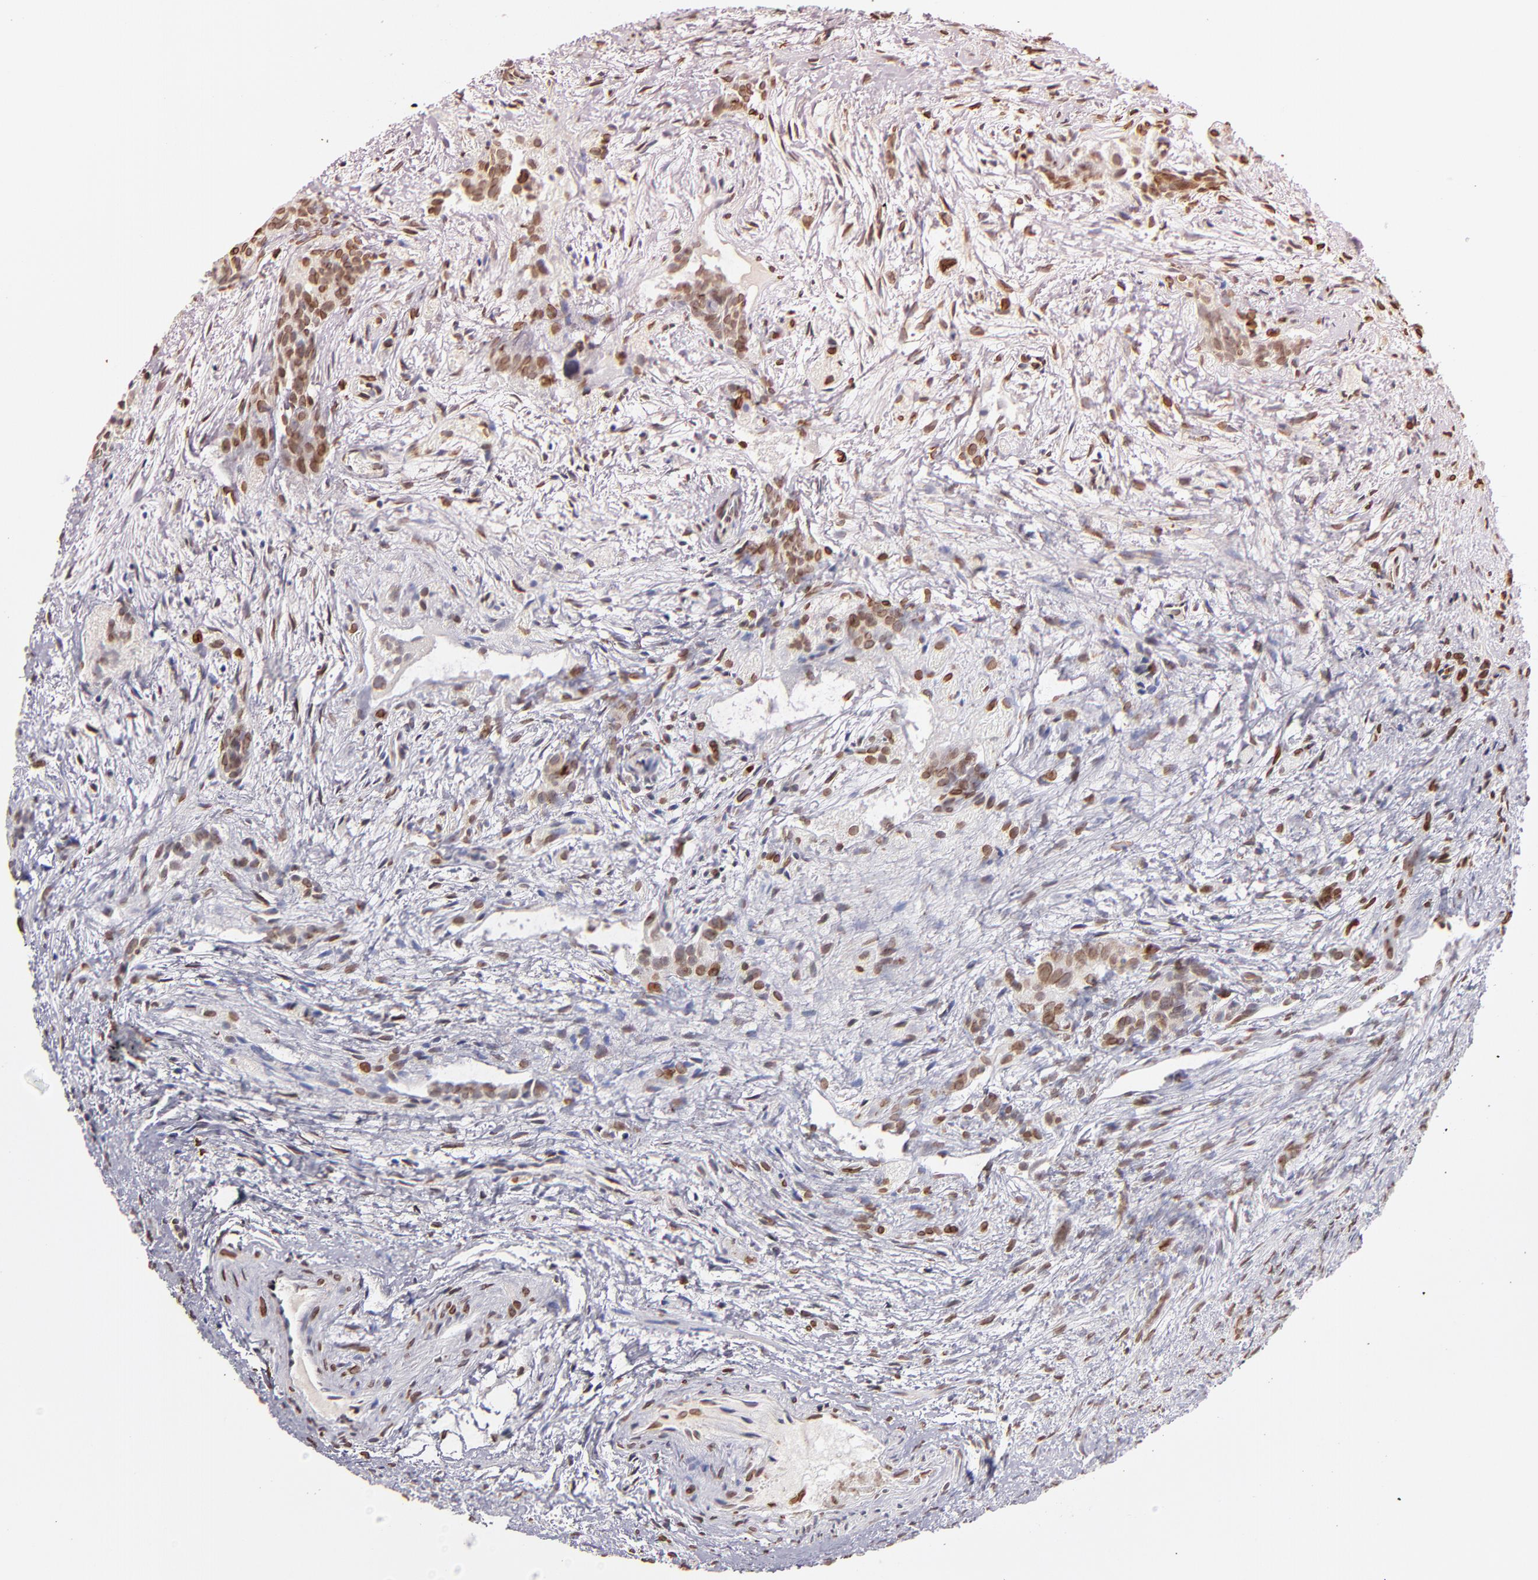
{"staining": {"intensity": "moderate", "quantity": ">75%", "location": "cytoplasmic/membranous,nuclear"}, "tissue": "urothelial cancer", "cell_type": "Tumor cells", "image_type": "cancer", "snomed": [{"axis": "morphology", "description": "Urothelial carcinoma, High grade"}, {"axis": "topography", "description": "Urinary bladder"}], "caption": "Tumor cells demonstrate moderate cytoplasmic/membranous and nuclear expression in about >75% of cells in urothelial carcinoma (high-grade). Immunohistochemistry (ihc) stains the protein in brown and the nuclei are stained blue.", "gene": "PUM3", "patient": {"sex": "female", "age": 78}}